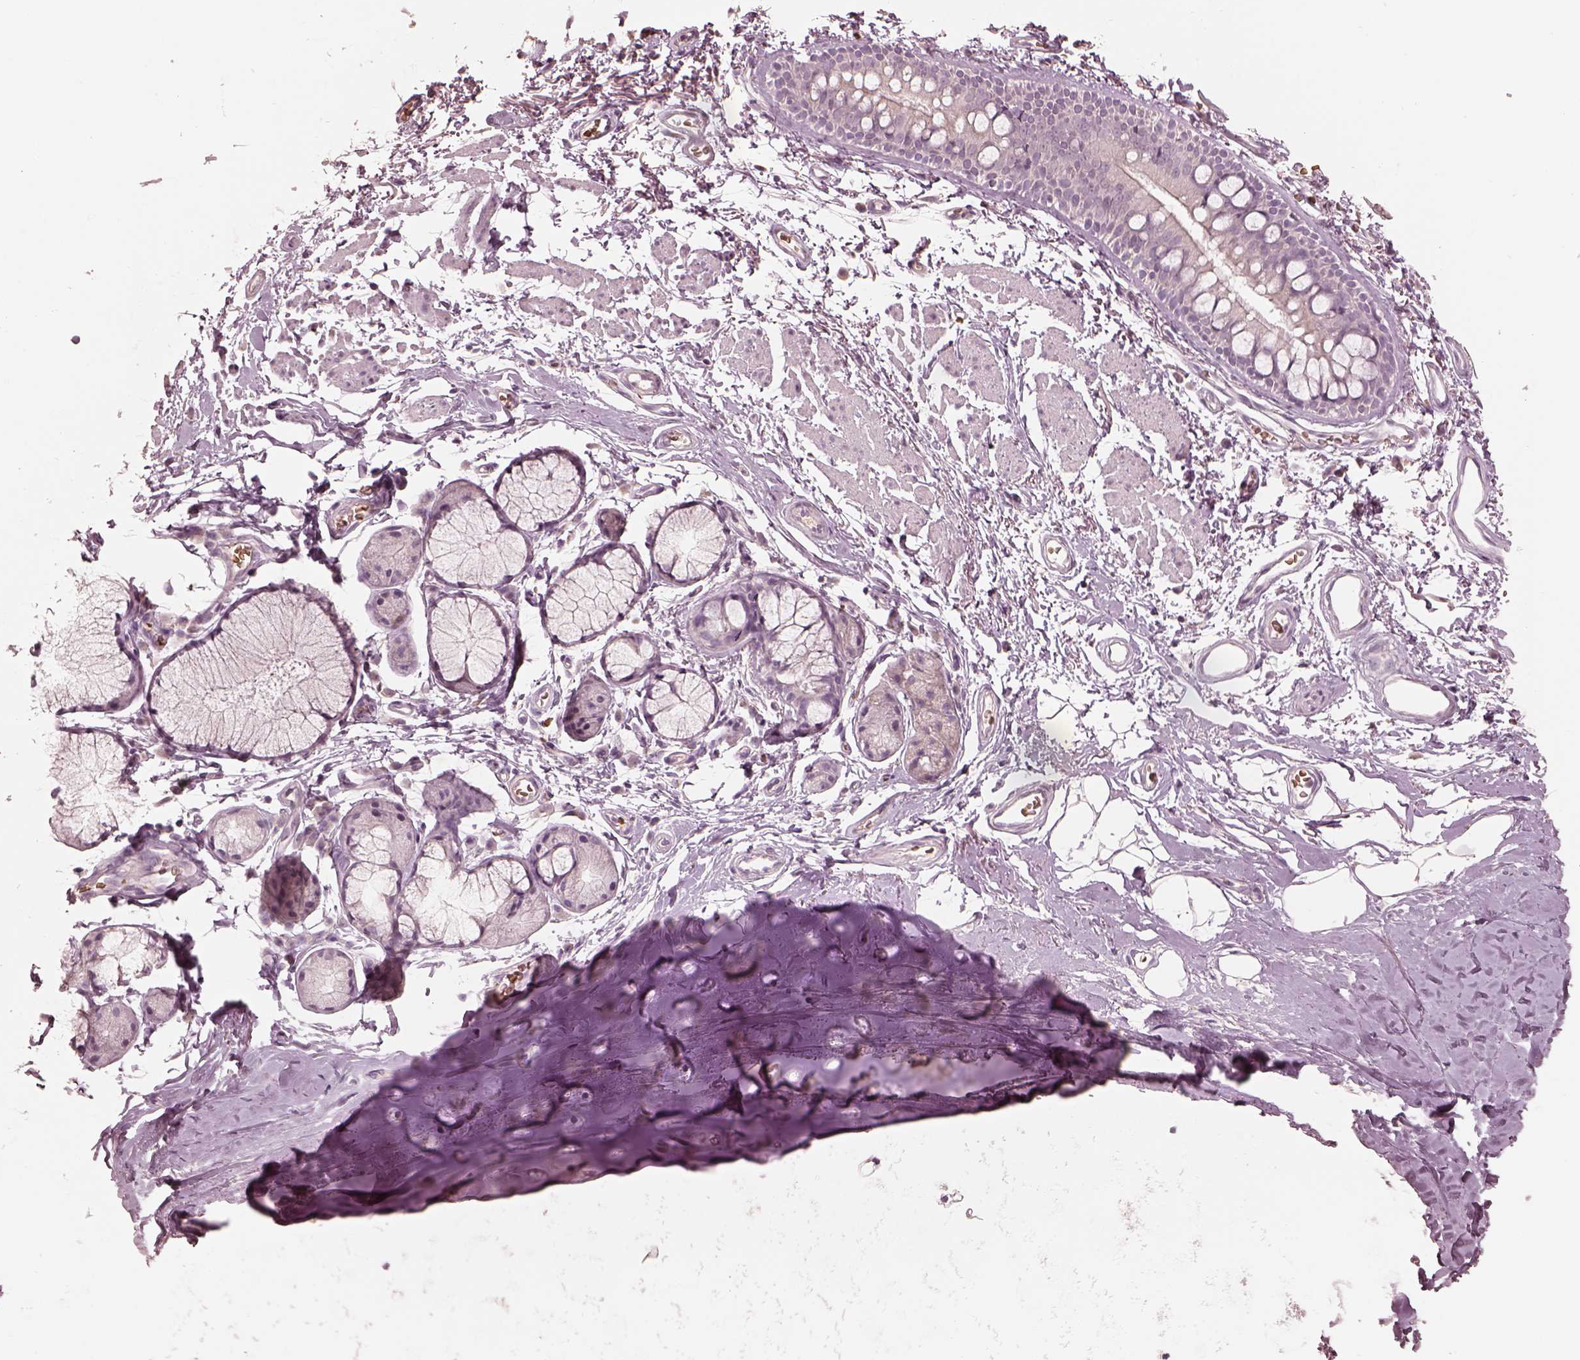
{"staining": {"intensity": "negative", "quantity": "none", "location": "none"}, "tissue": "adipose tissue", "cell_type": "Adipocytes", "image_type": "normal", "snomed": [{"axis": "morphology", "description": "Normal tissue, NOS"}, {"axis": "topography", "description": "Cartilage tissue"}, {"axis": "topography", "description": "Bronchus"}], "caption": "The IHC histopathology image has no significant expression in adipocytes of adipose tissue. The staining is performed using DAB brown chromogen with nuclei counter-stained in using hematoxylin.", "gene": "ANKLE1", "patient": {"sex": "female", "age": 79}}